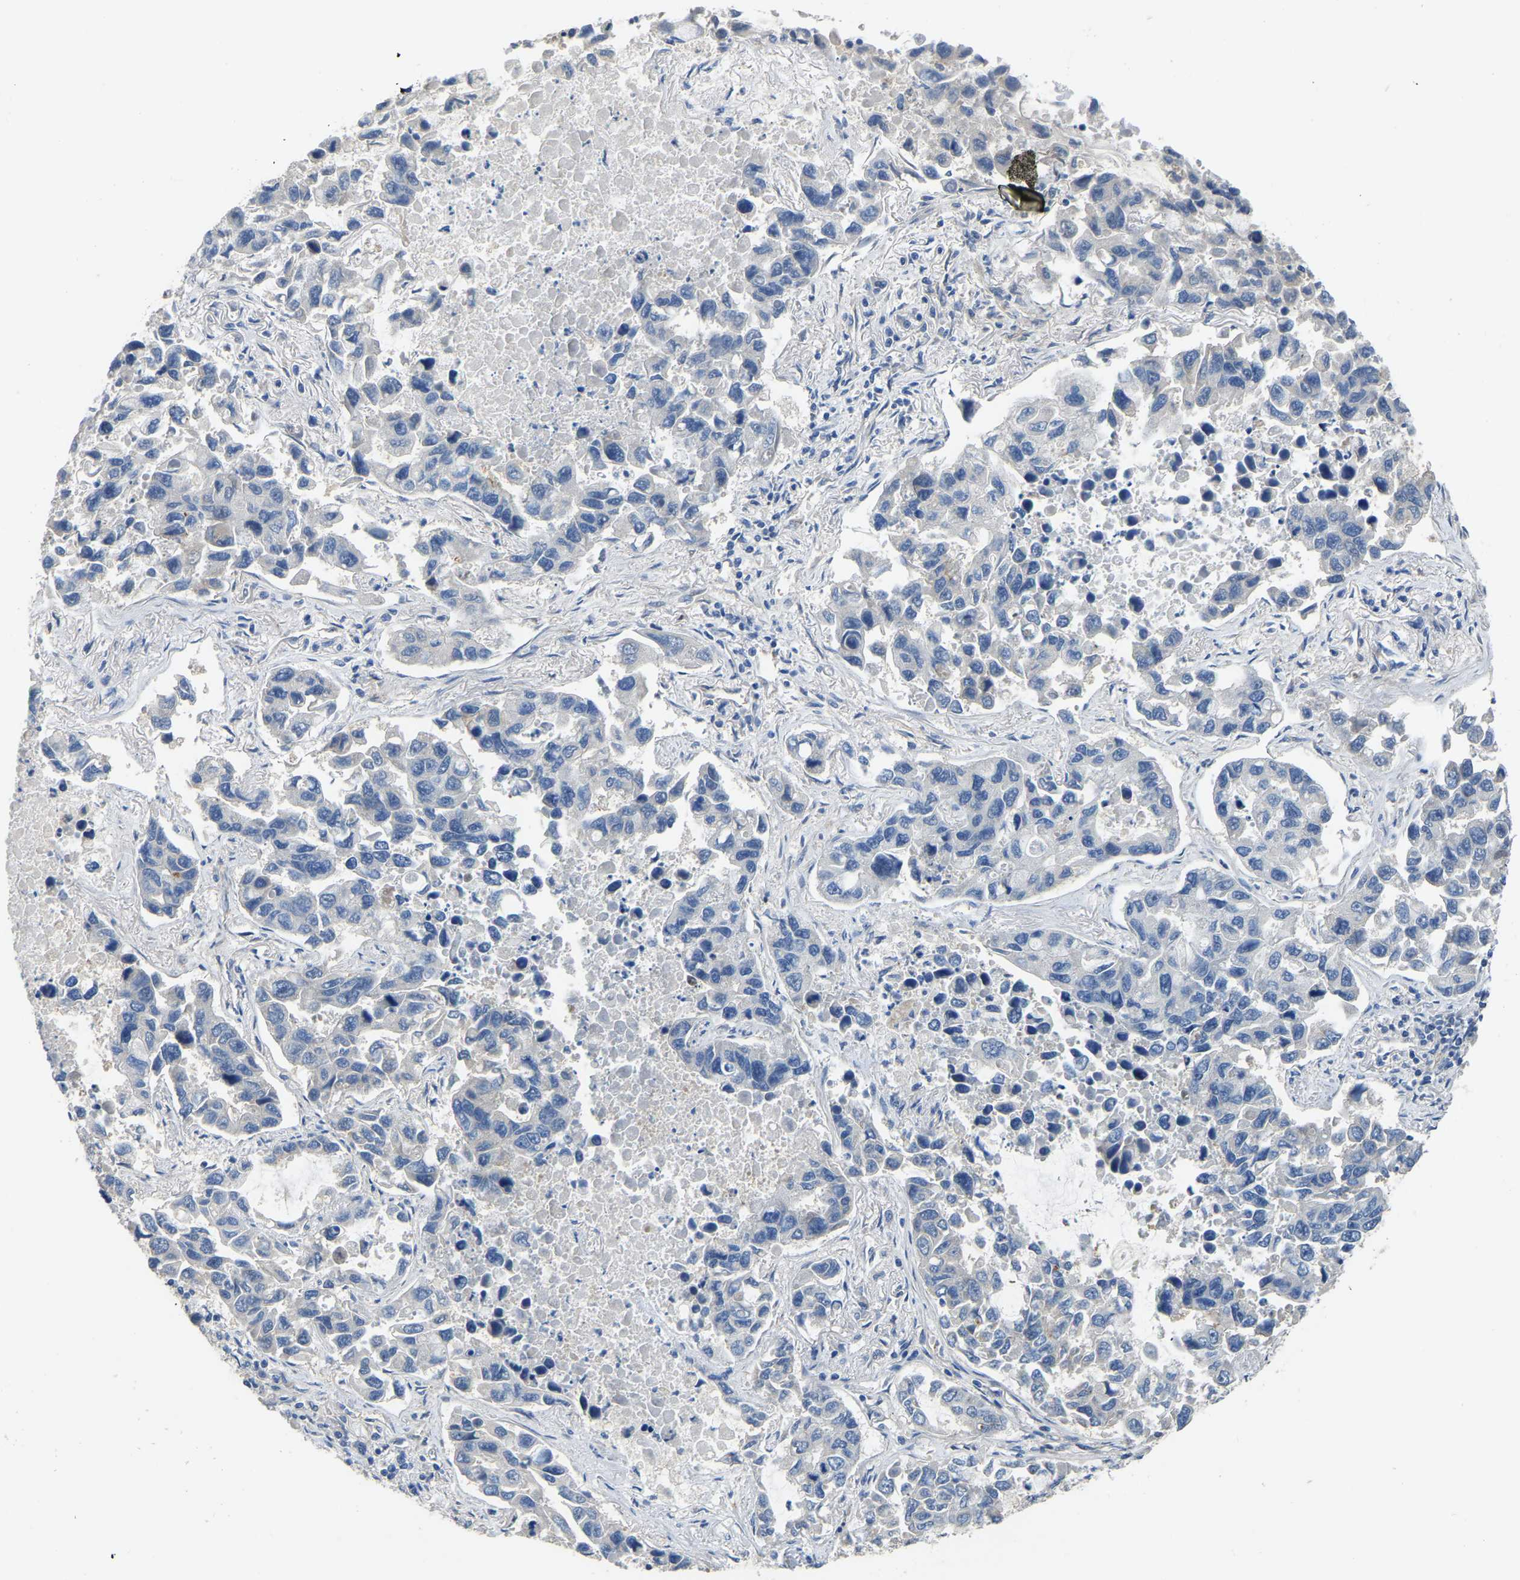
{"staining": {"intensity": "negative", "quantity": "none", "location": "none"}, "tissue": "lung cancer", "cell_type": "Tumor cells", "image_type": "cancer", "snomed": [{"axis": "morphology", "description": "Adenocarcinoma, NOS"}, {"axis": "topography", "description": "Lung"}], "caption": "Protein analysis of lung cancer demonstrates no significant expression in tumor cells.", "gene": "HIGD2B", "patient": {"sex": "male", "age": 64}}